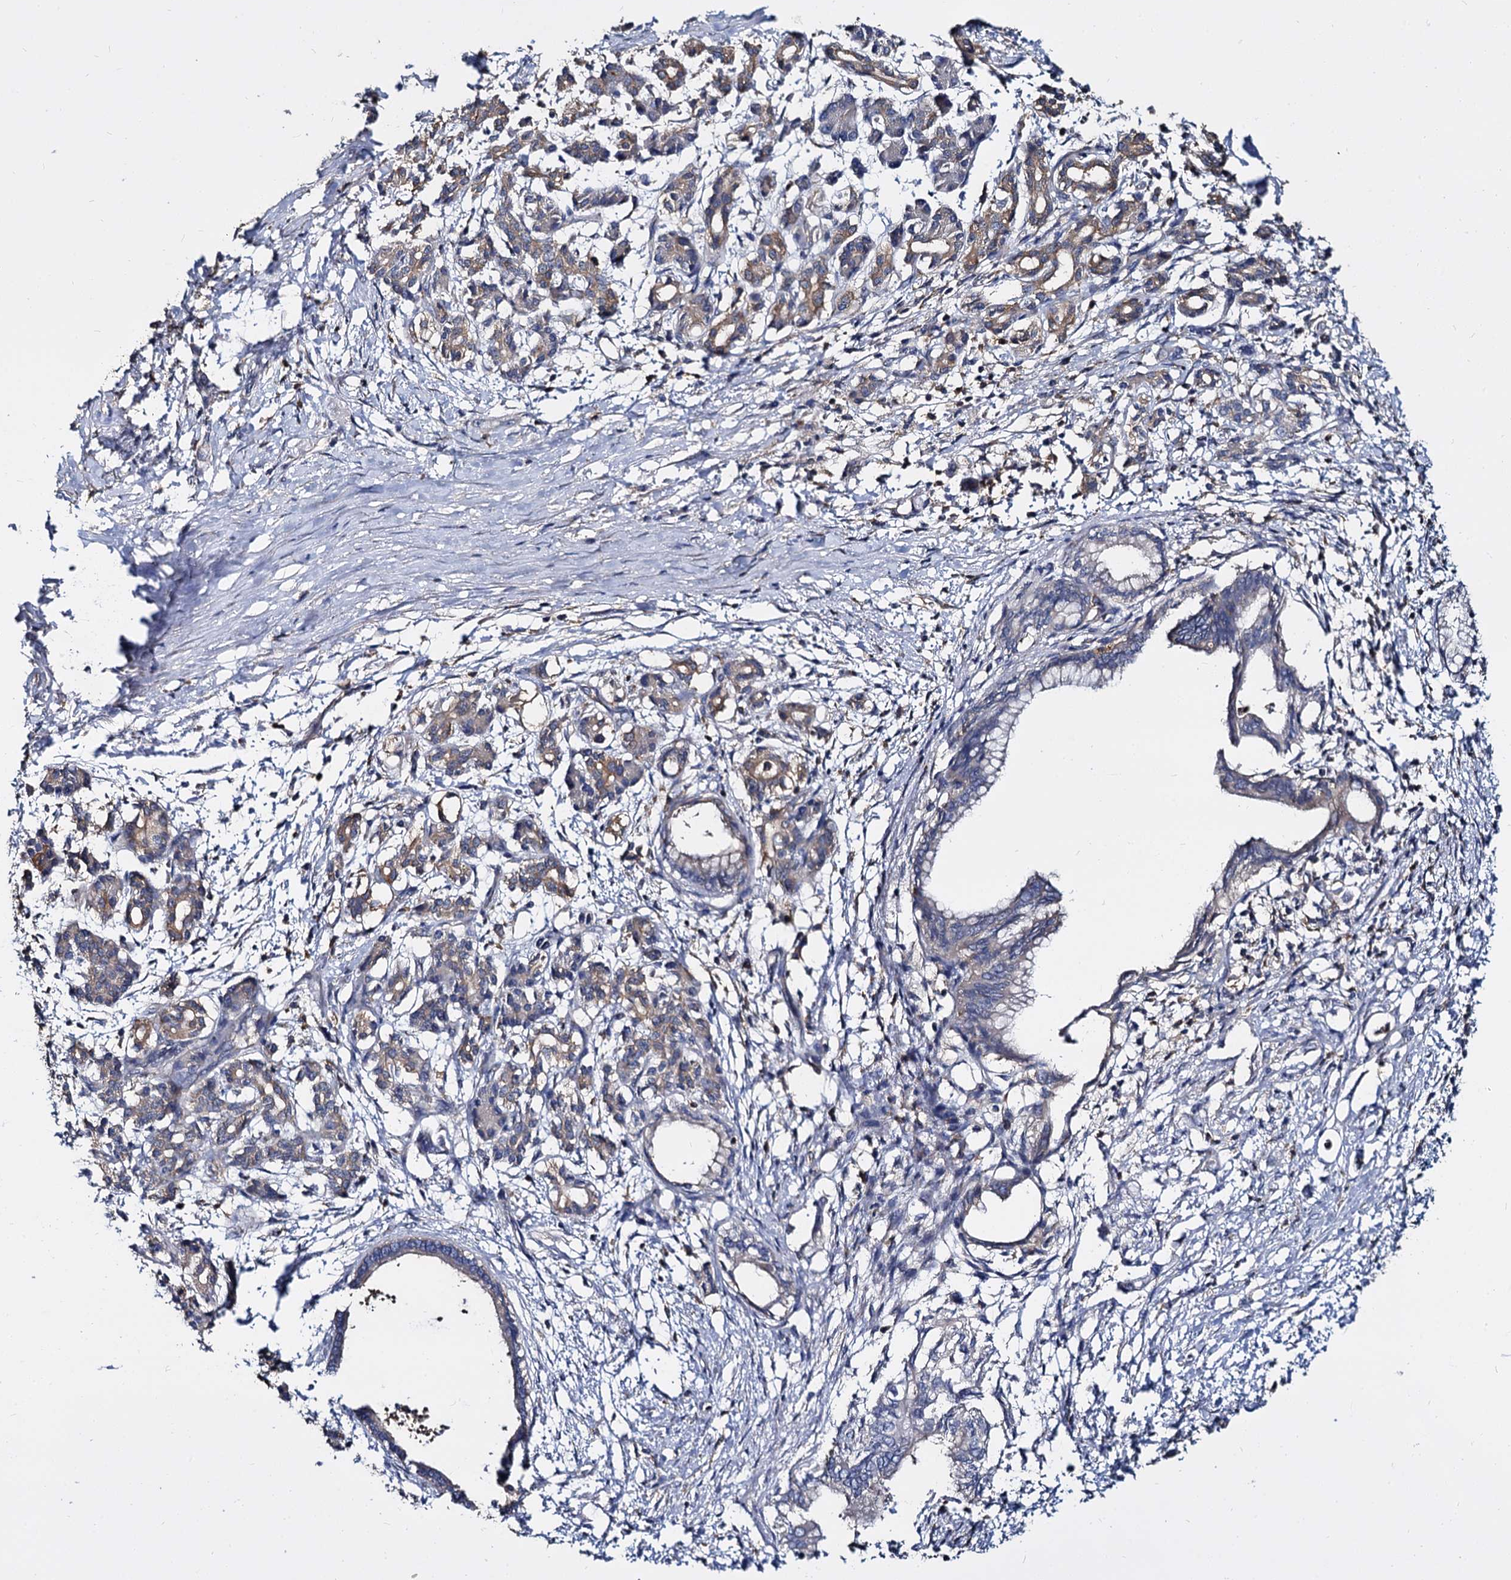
{"staining": {"intensity": "weak", "quantity": "25%-75%", "location": "cytoplasmic/membranous"}, "tissue": "pancreatic cancer", "cell_type": "Tumor cells", "image_type": "cancer", "snomed": [{"axis": "morphology", "description": "Adenocarcinoma, NOS"}, {"axis": "topography", "description": "Pancreas"}], "caption": "Immunohistochemistry (IHC) histopathology image of human pancreatic cancer stained for a protein (brown), which reveals low levels of weak cytoplasmic/membranous staining in about 25%-75% of tumor cells.", "gene": "ANKRD13A", "patient": {"sex": "female", "age": 55}}